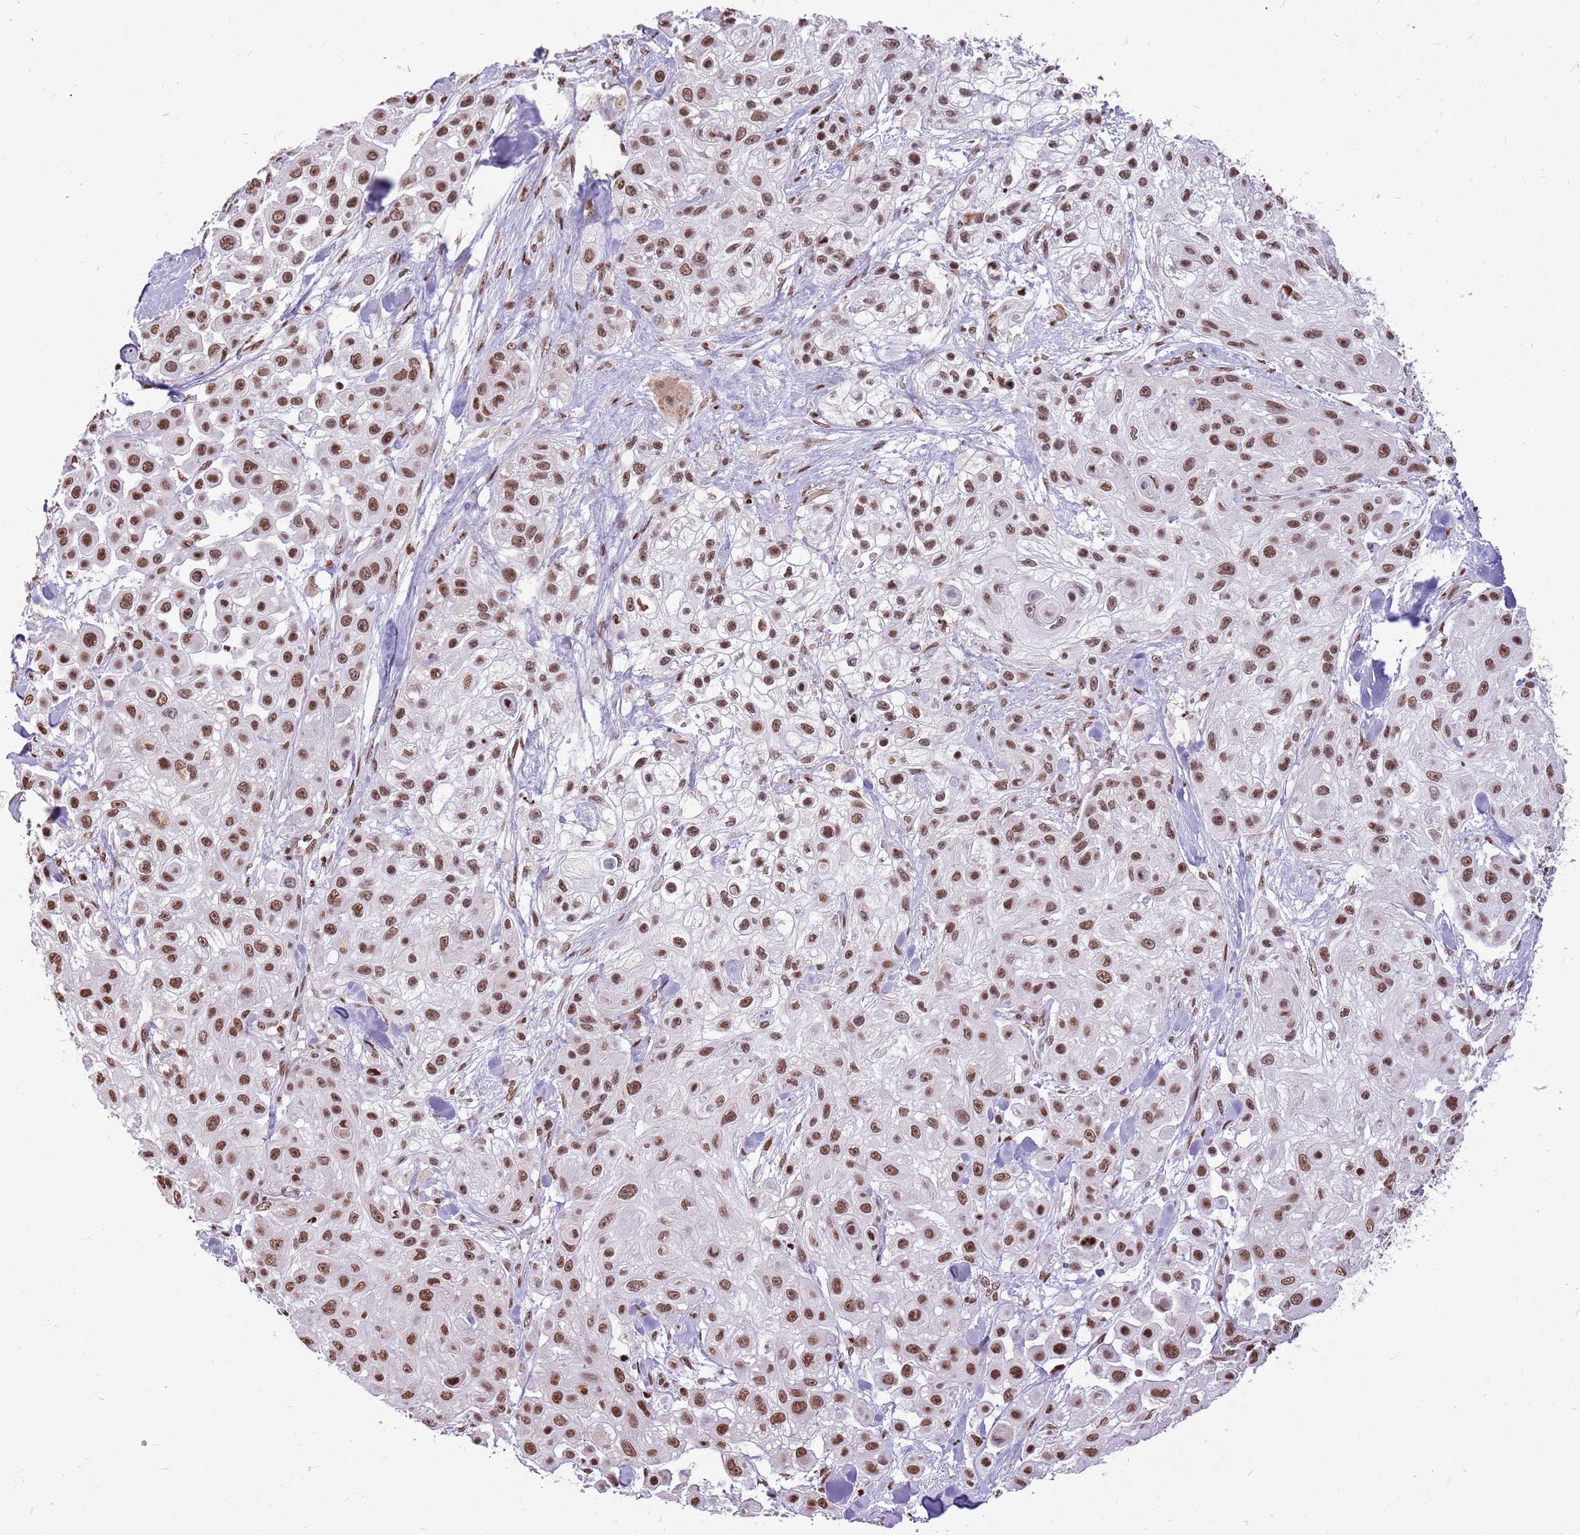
{"staining": {"intensity": "moderate", "quantity": ">75%", "location": "nuclear"}, "tissue": "skin cancer", "cell_type": "Tumor cells", "image_type": "cancer", "snomed": [{"axis": "morphology", "description": "Squamous cell carcinoma, NOS"}, {"axis": "topography", "description": "Skin"}], "caption": "Moderate nuclear protein positivity is identified in about >75% of tumor cells in skin squamous cell carcinoma.", "gene": "WASHC4", "patient": {"sex": "male", "age": 67}}